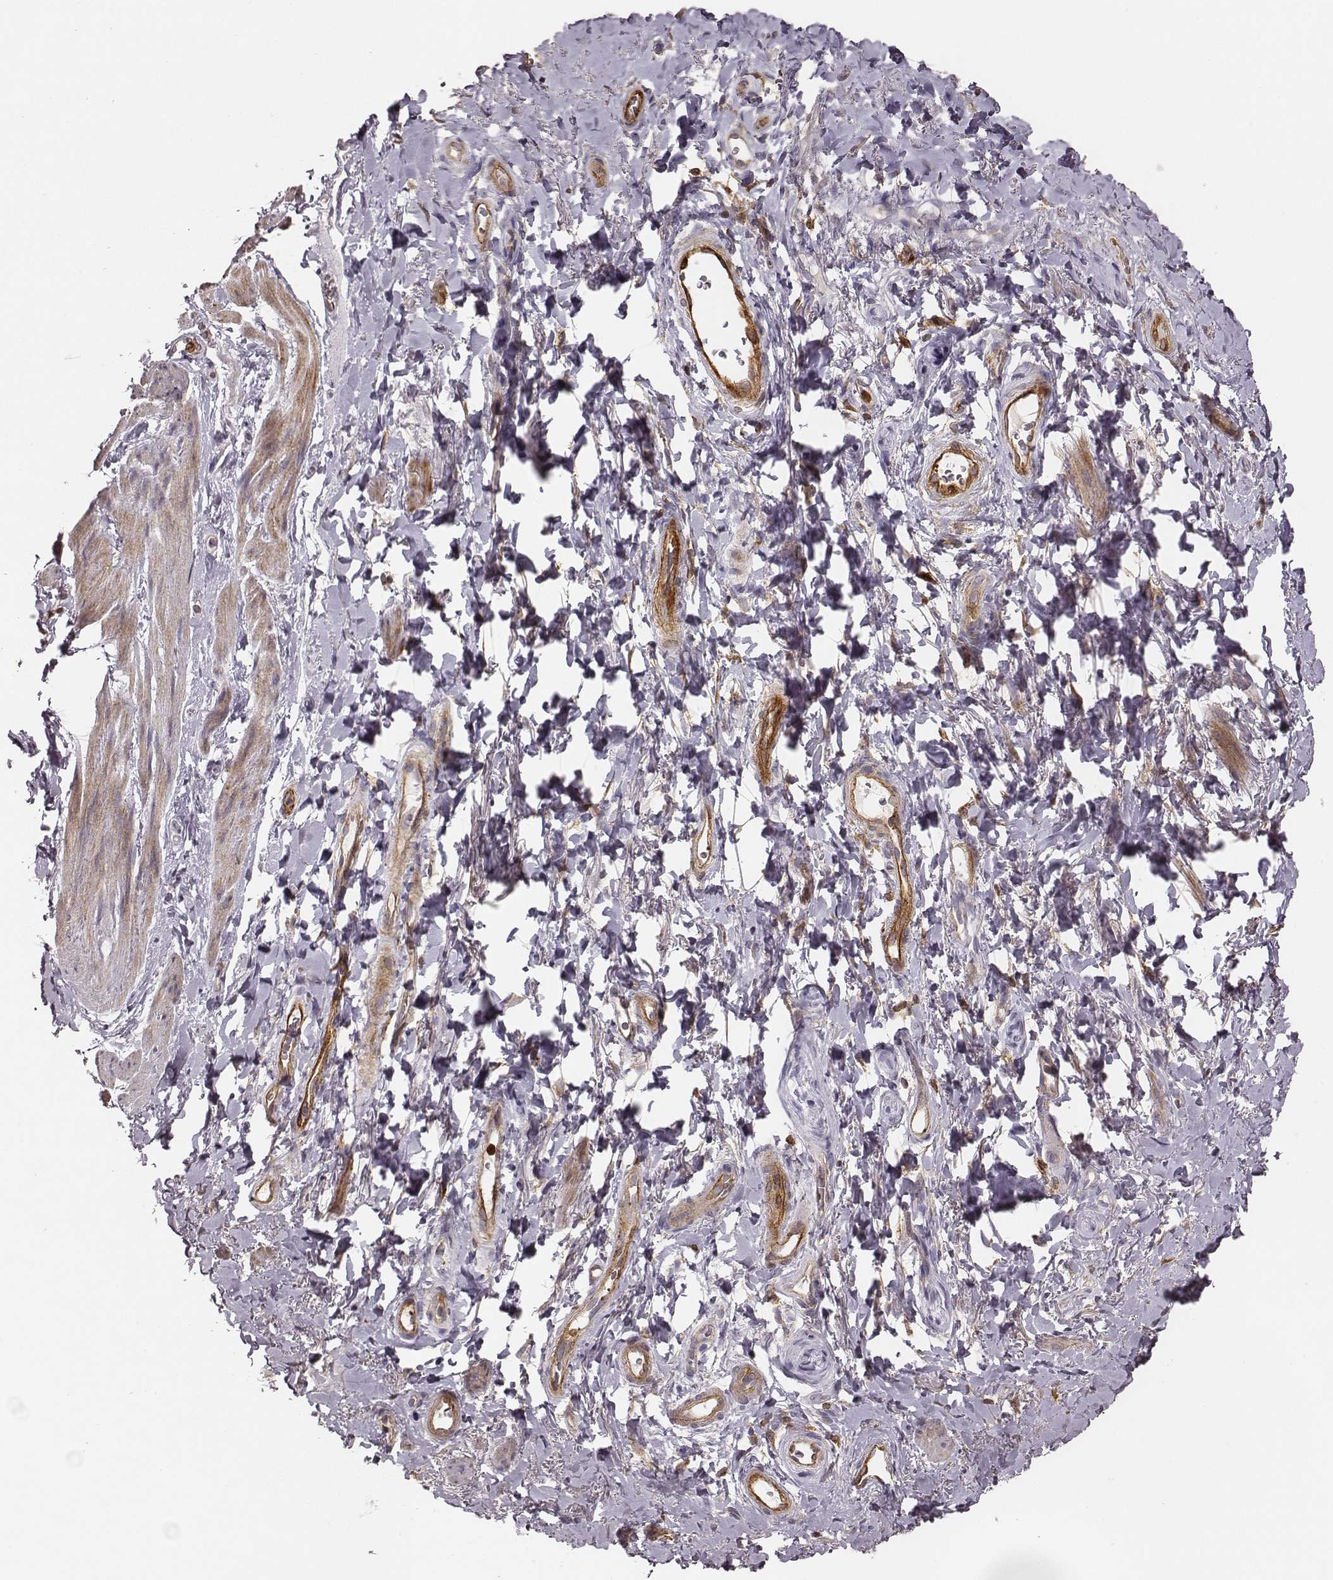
{"staining": {"intensity": "negative", "quantity": "none", "location": "none"}, "tissue": "adipose tissue", "cell_type": "Adipocytes", "image_type": "normal", "snomed": [{"axis": "morphology", "description": "Normal tissue, NOS"}, {"axis": "topography", "description": "Anal"}, {"axis": "topography", "description": "Peripheral nerve tissue"}], "caption": "DAB immunohistochemical staining of benign human adipose tissue displays no significant positivity in adipocytes.", "gene": "ZYX", "patient": {"sex": "male", "age": 53}}